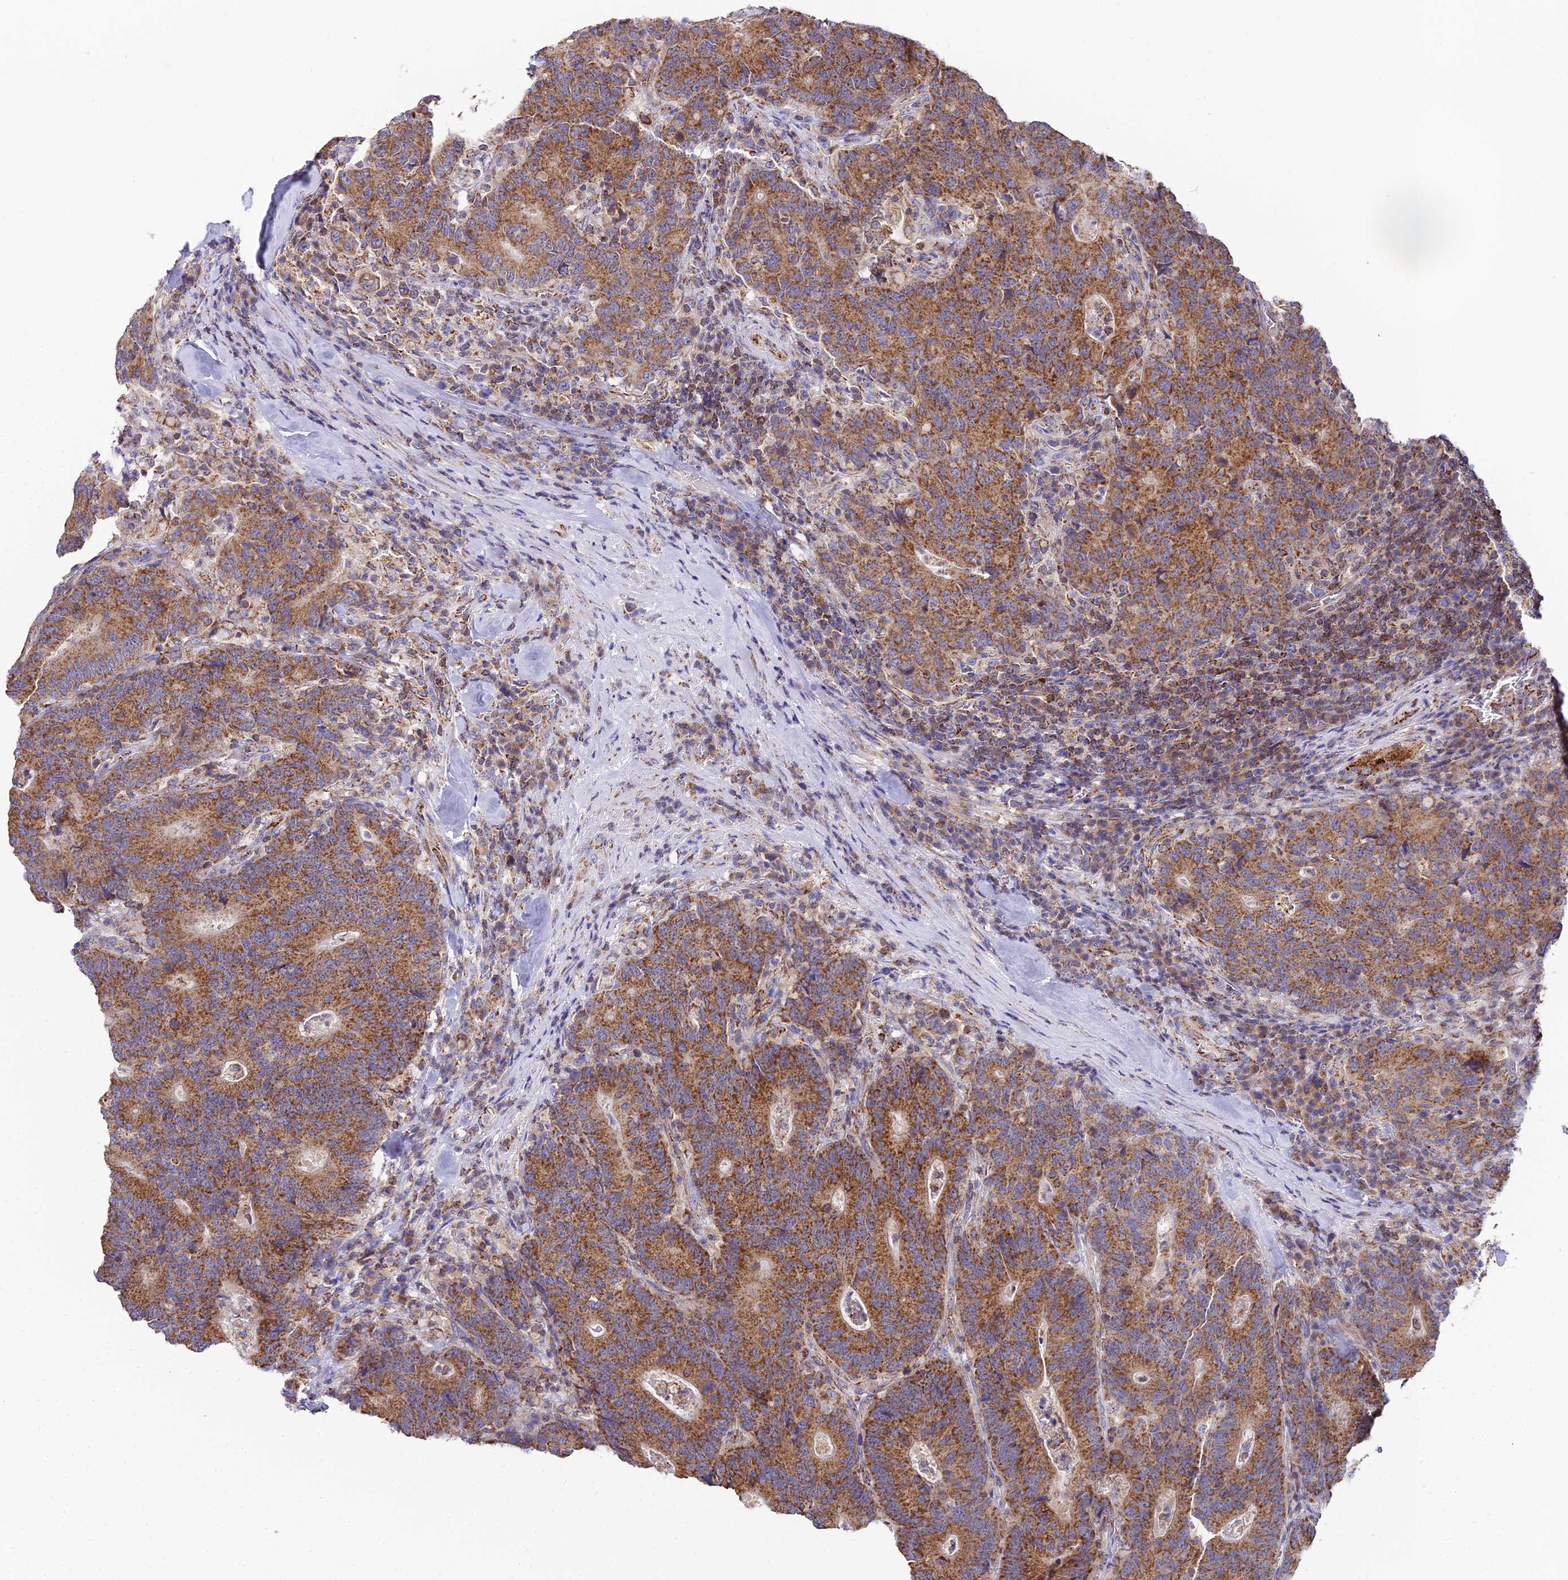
{"staining": {"intensity": "strong", "quantity": ">75%", "location": "cytoplasmic/membranous"}, "tissue": "colorectal cancer", "cell_type": "Tumor cells", "image_type": "cancer", "snomed": [{"axis": "morphology", "description": "Normal tissue, NOS"}, {"axis": "morphology", "description": "Adenocarcinoma, NOS"}, {"axis": "topography", "description": "Colon"}], "caption": "Colorectal adenocarcinoma tissue displays strong cytoplasmic/membranous positivity in about >75% of tumor cells (Stains: DAB in brown, nuclei in blue, Microscopy: brightfield microscopy at high magnification).", "gene": "NIPSNAP3A", "patient": {"sex": "female", "age": 75}}